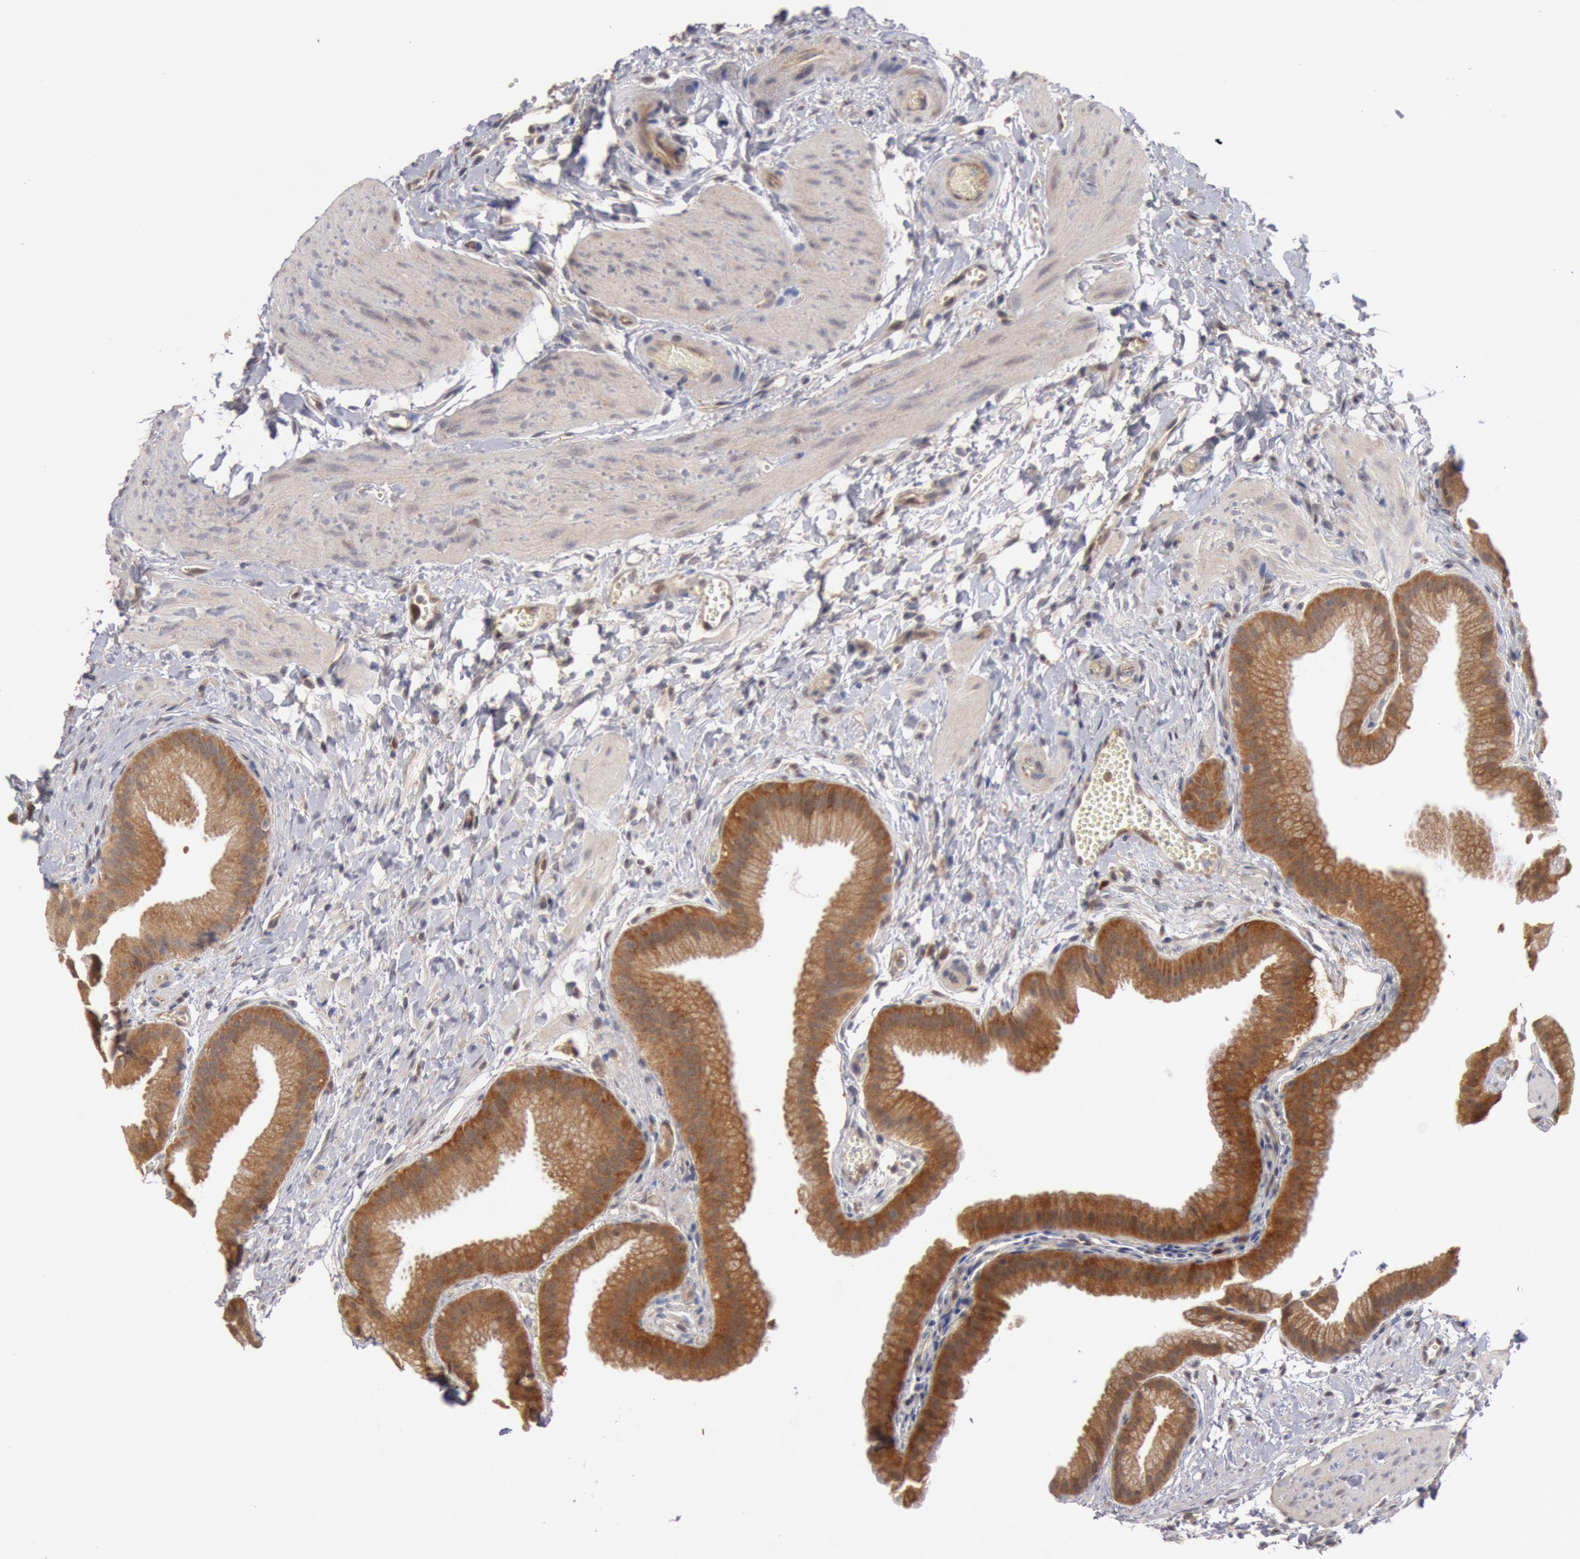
{"staining": {"intensity": "moderate", "quantity": ">75%", "location": "cytoplasmic/membranous"}, "tissue": "gallbladder", "cell_type": "Glandular cells", "image_type": "normal", "snomed": [{"axis": "morphology", "description": "Normal tissue, NOS"}, {"axis": "topography", "description": "Gallbladder"}], "caption": "A brown stain highlights moderate cytoplasmic/membranous staining of a protein in glandular cells of normal gallbladder.", "gene": "DNAJA1", "patient": {"sex": "female", "age": 63}}